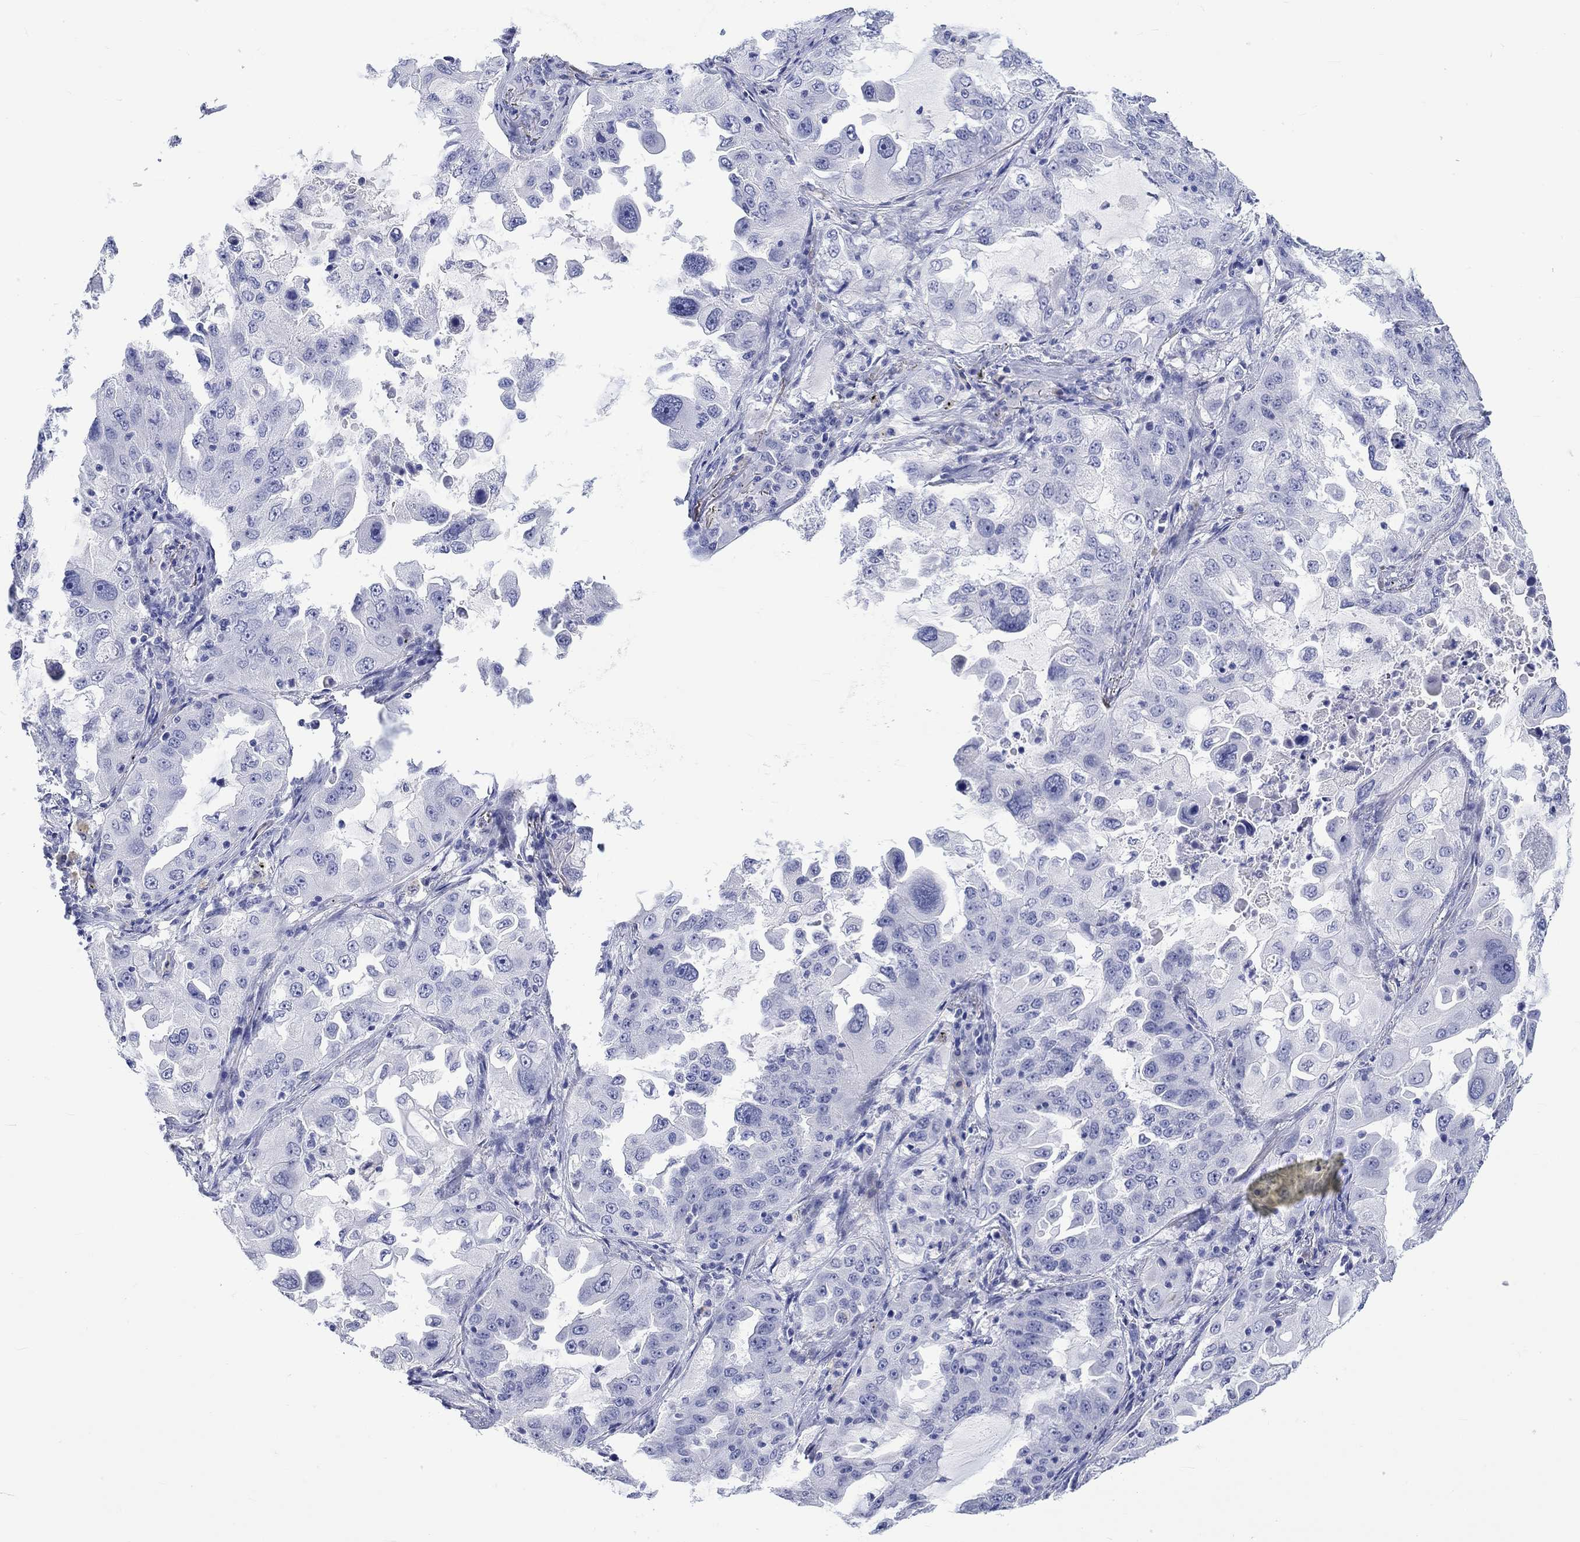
{"staining": {"intensity": "negative", "quantity": "none", "location": "none"}, "tissue": "lung cancer", "cell_type": "Tumor cells", "image_type": "cancer", "snomed": [{"axis": "morphology", "description": "Adenocarcinoma, NOS"}, {"axis": "topography", "description": "Lung"}], "caption": "This is a micrograph of immunohistochemistry staining of lung cancer (adenocarcinoma), which shows no positivity in tumor cells.", "gene": "MSI1", "patient": {"sex": "female", "age": 61}}